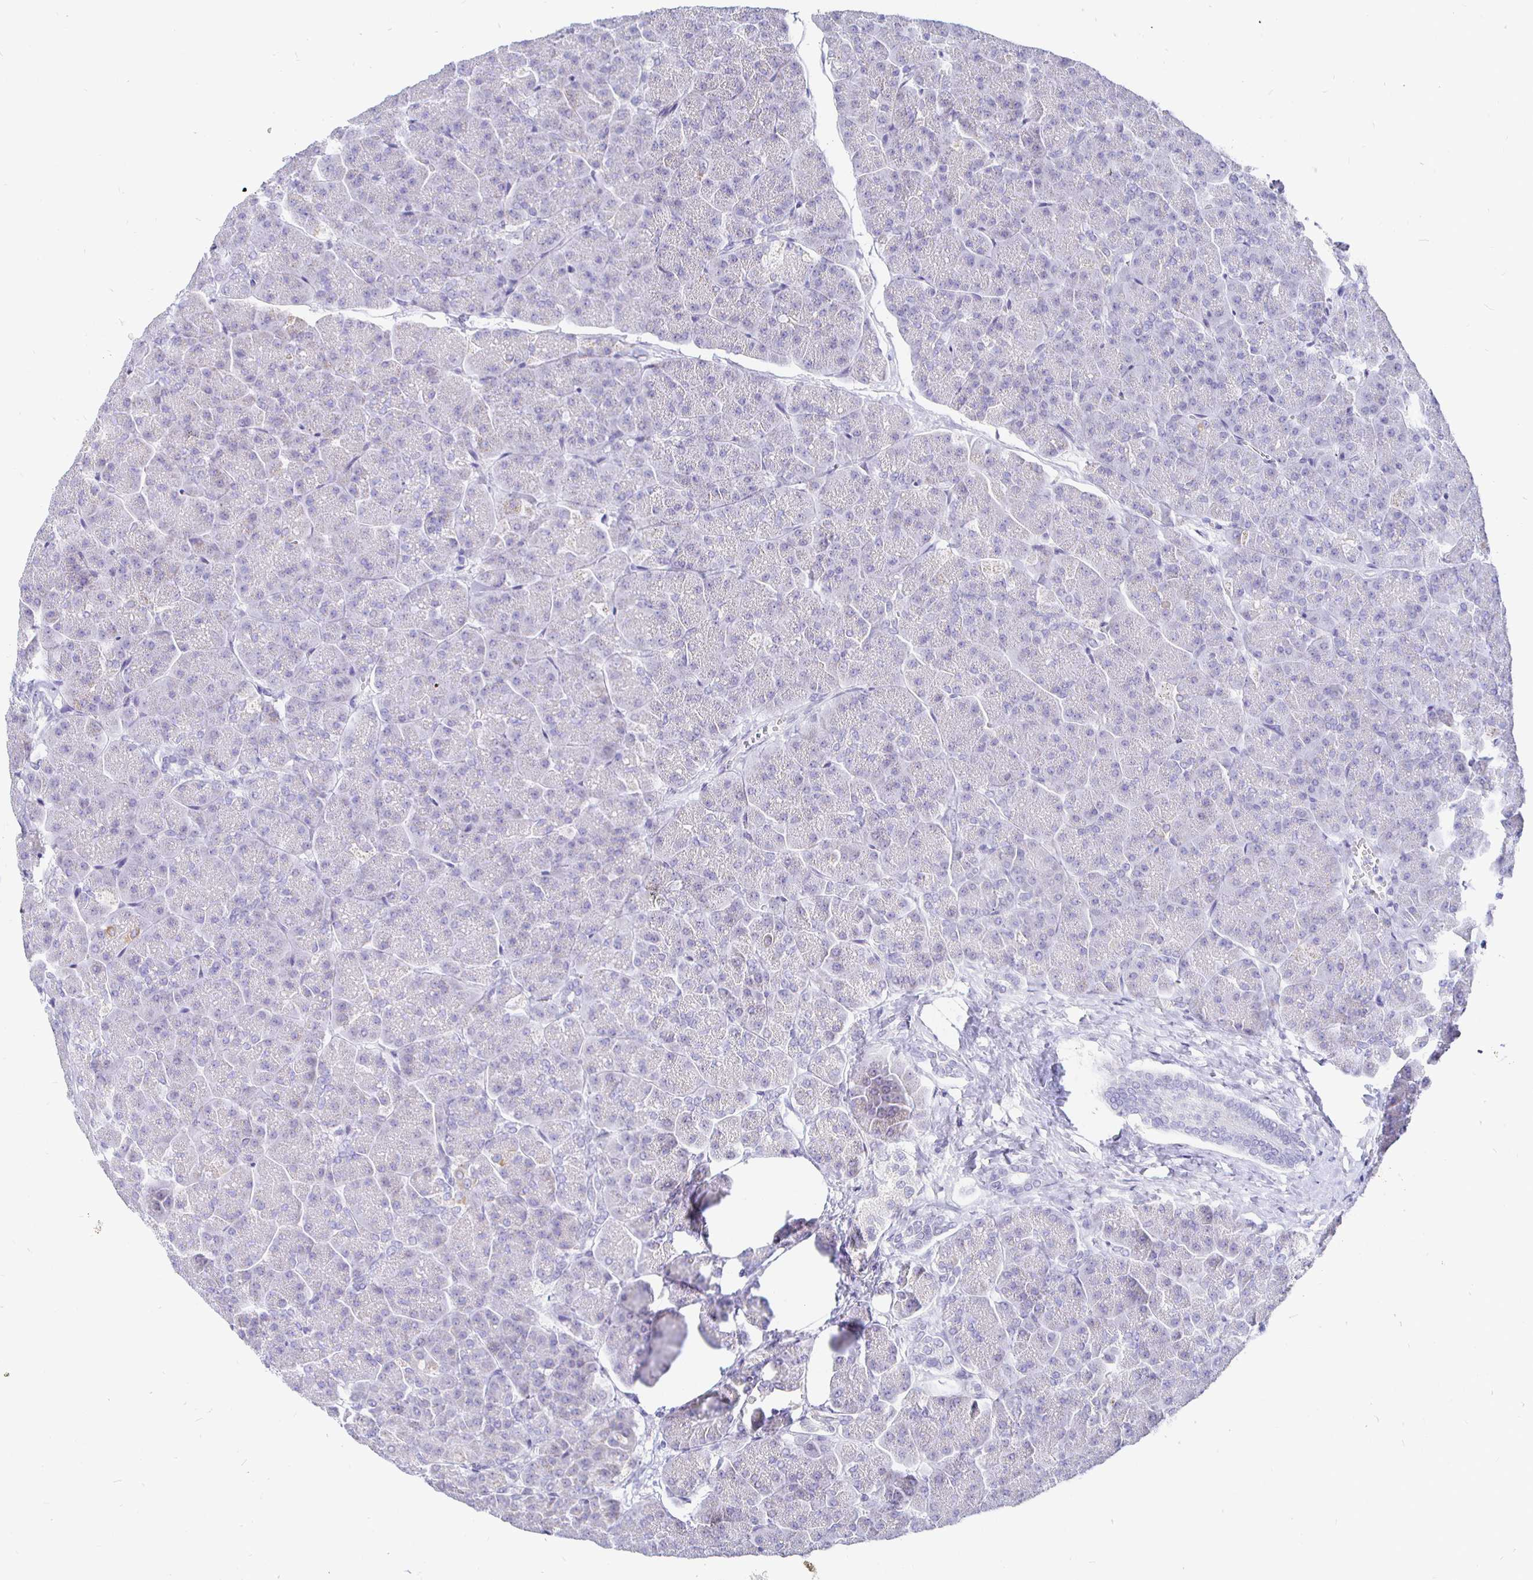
{"staining": {"intensity": "negative", "quantity": "none", "location": "none"}, "tissue": "pancreas", "cell_type": "Exocrine glandular cells", "image_type": "normal", "snomed": [{"axis": "morphology", "description": "Normal tissue, NOS"}, {"axis": "topography", "description": "Pancreas"}, {"axis": "topography", "description": "Peripheral nerve tissue"}], "caption": "Immunohistochemistry micrograph of unremarkable human pancreas stained for a protein (brown), which exhibits no expression in exocrine glandular cells.", "gene": "CR2", "patient": {"sex": "male", "age": 54}}